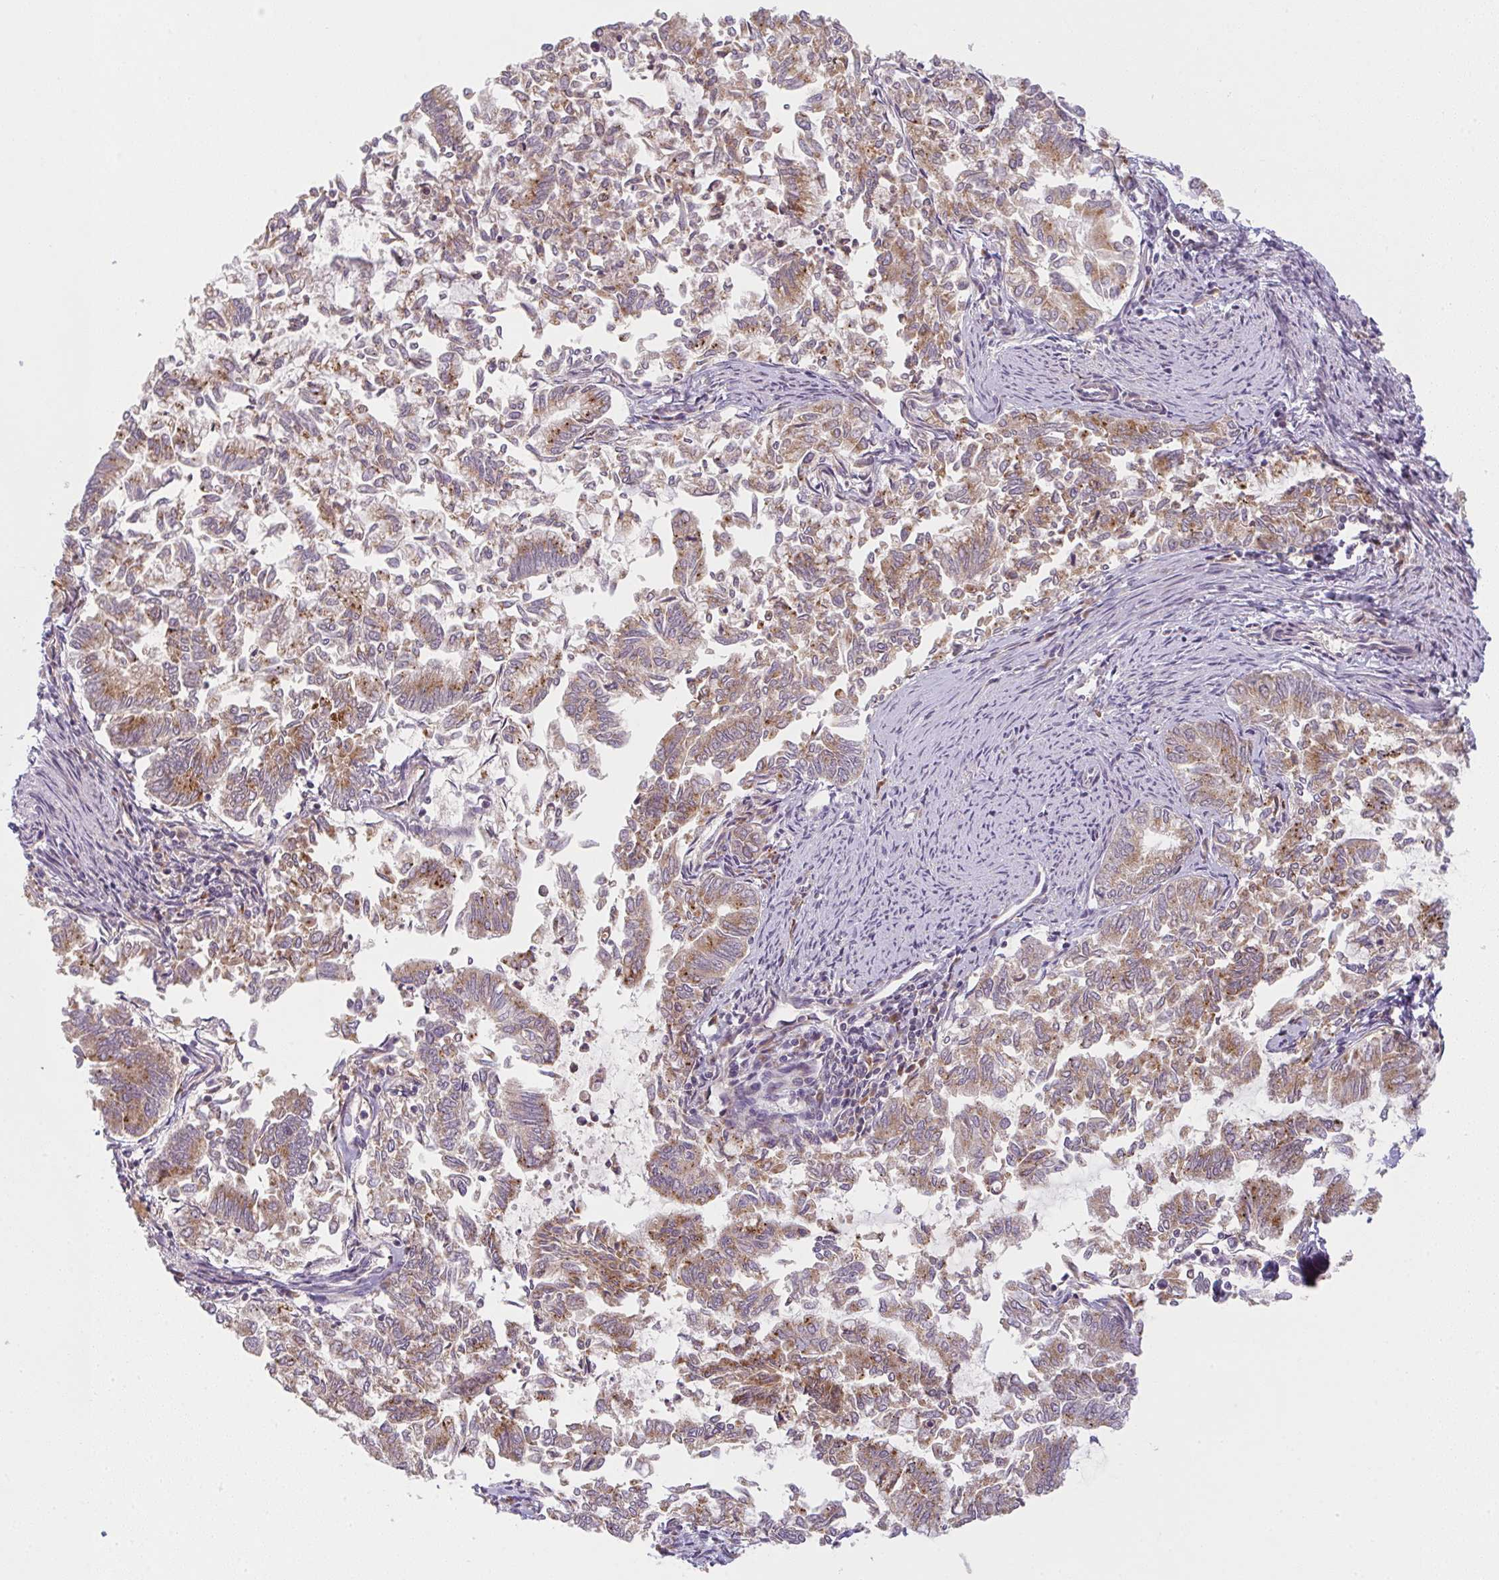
{"staining": {"intensity": "moderate", "quantity": ">75%", "location": "cytoplasmic/membranous"}, "tissue": "endometrial cancer", "cell_type": "Tumor cells", "image_type": "cancer", "snomed": [{"axis": "morphology", "description": "Adenocarcinoma, NOS"}, {"axis": "topography", "description": "Endometrium"}], "caption": "The photomicrograph shows staining of endometrial adenocarcinoma, revealing moderate cytoplasmic/membranous protein staining (brown color) within tumor cells. The protein is shown in brown color, while the nuclei are stained blue.", "gene": "GVQW3", "patient": {"sex": "female", "age": 79}}